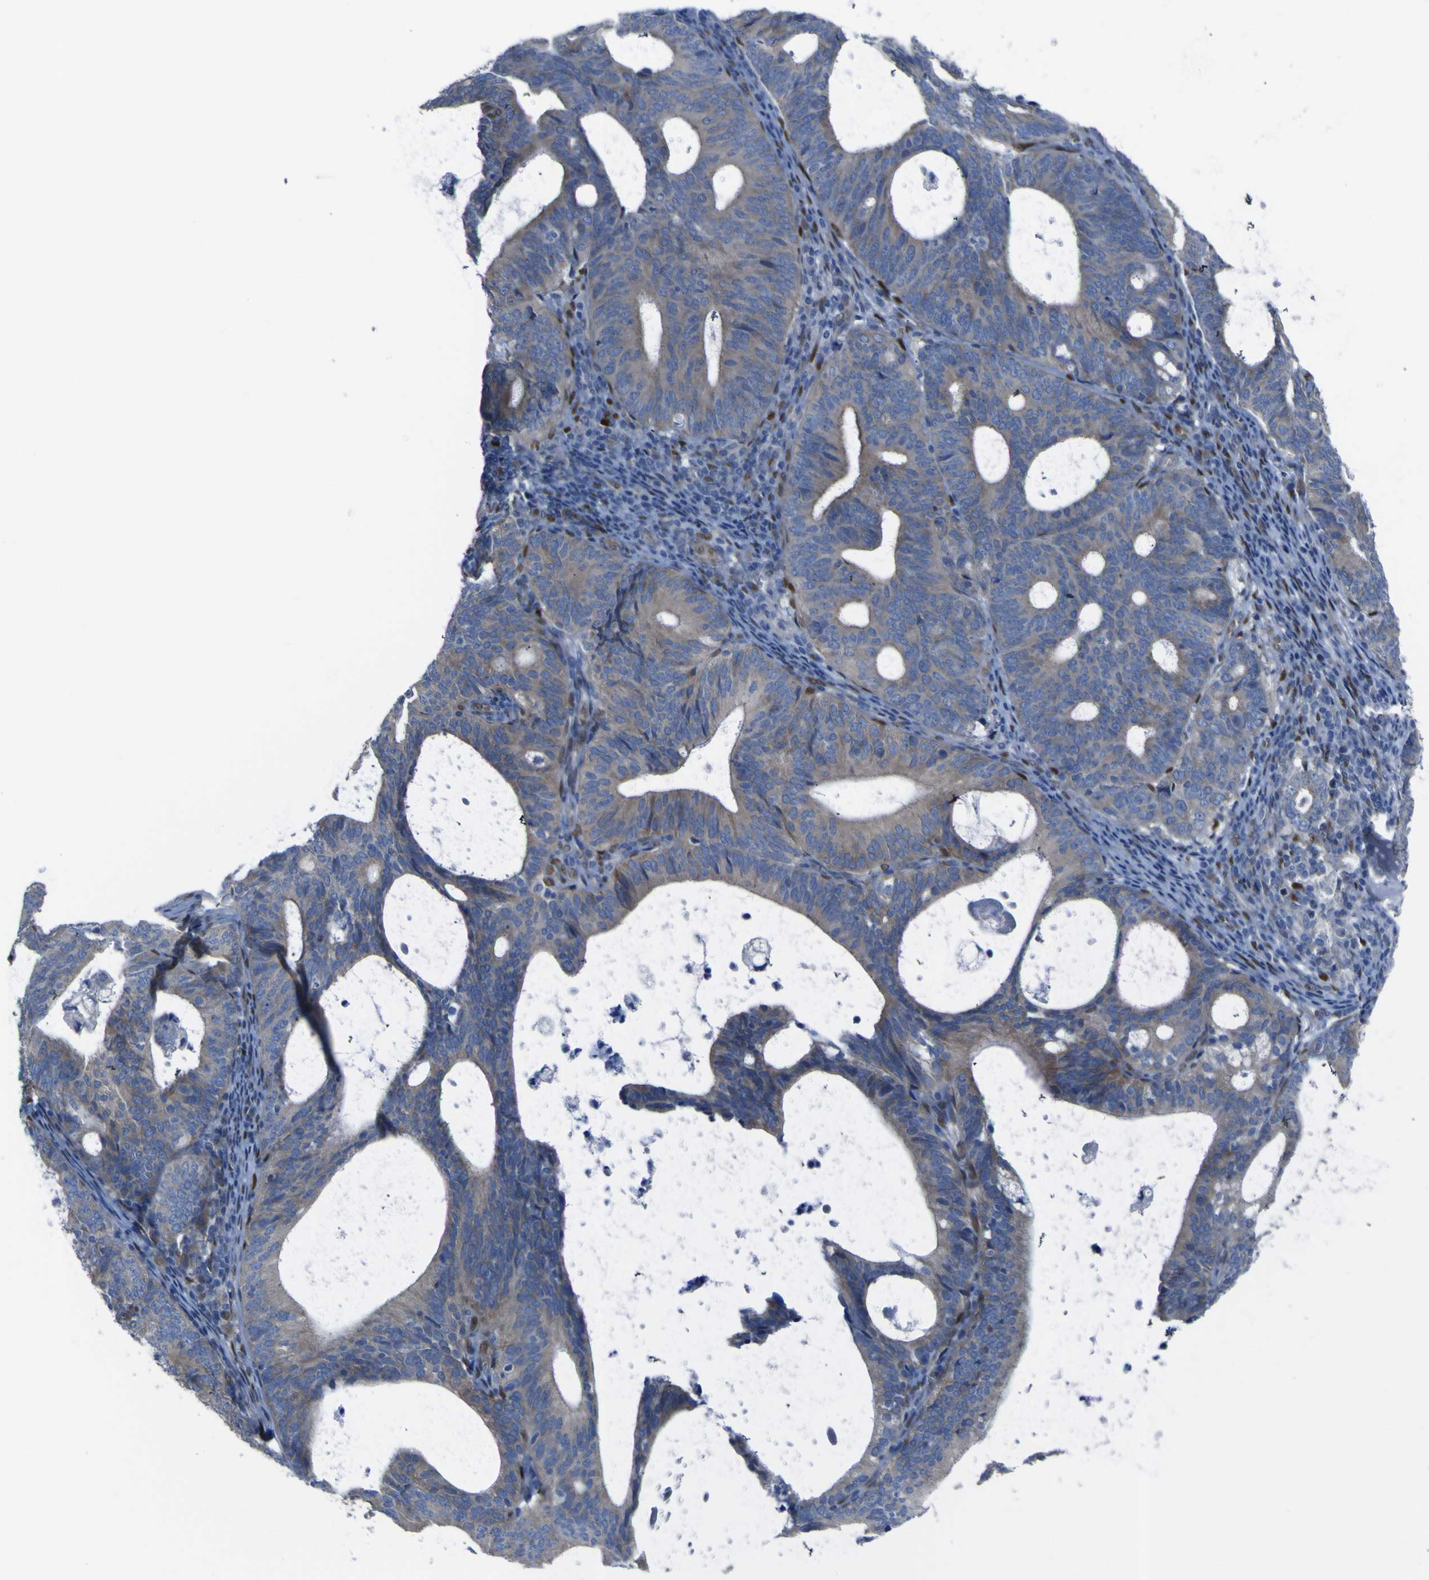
{"staining": {"intensity": "weak", "quantity": "25%-75%", "location": "cytoplasmic/membranous"}, "tissue": "endometrial cancer", "cell_type": "Tumor cells", "image_type": "cancer", "snomed": [{"axis": "morphology", "description": "Adenocarcinoma, NOS"}, {"axis": "topography", "description": "Uterus"}], "caption": "Immunohistochemical staining of human endometrial cancer demonstrates low levels of weak cytoplasmic/membranous staining in approximately 25%-75% of tumor cells.", "gene": "LRRN1", "patient": {"sex": "female", "age": 83}}